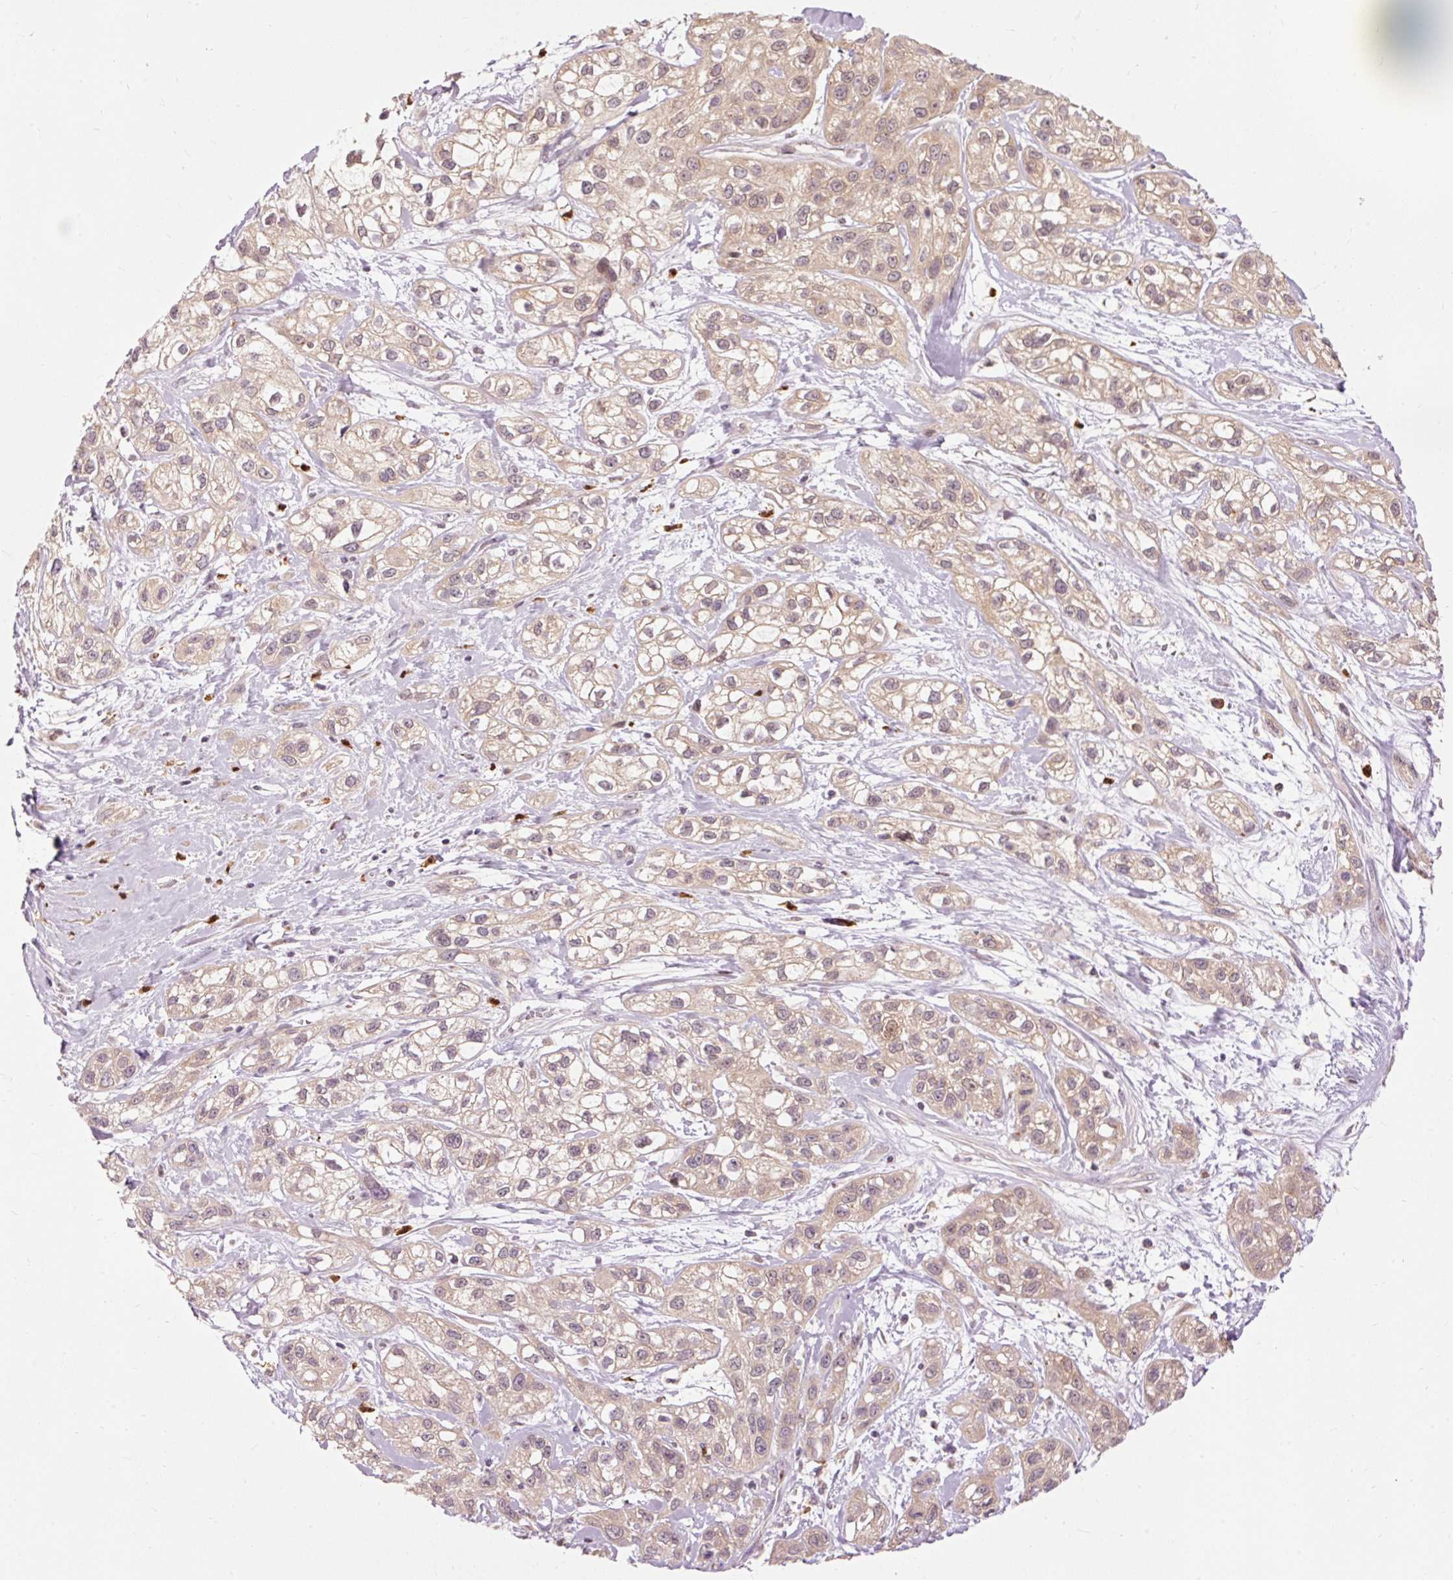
{"staining": {"intensity": "weak", "quantity": ">75%", "location": "cytoplasmic/membranous"}, "tissue": "skin cancer", "cell_type": "Tumor cells", "image_type": "cancer", "snomed": [{"axis": "morphology", "description": "Squamous cell carcinoma, NOS"}, {"axis": "topography", "description": "Skin"}], "caption": "Weak cytoplasmic/membranous expression for a protein is seen in about >75% of tumor cells of skin cancer using IHC.", "gene": "PRDX5", "patient": {"sex": "male", "age": 82}}